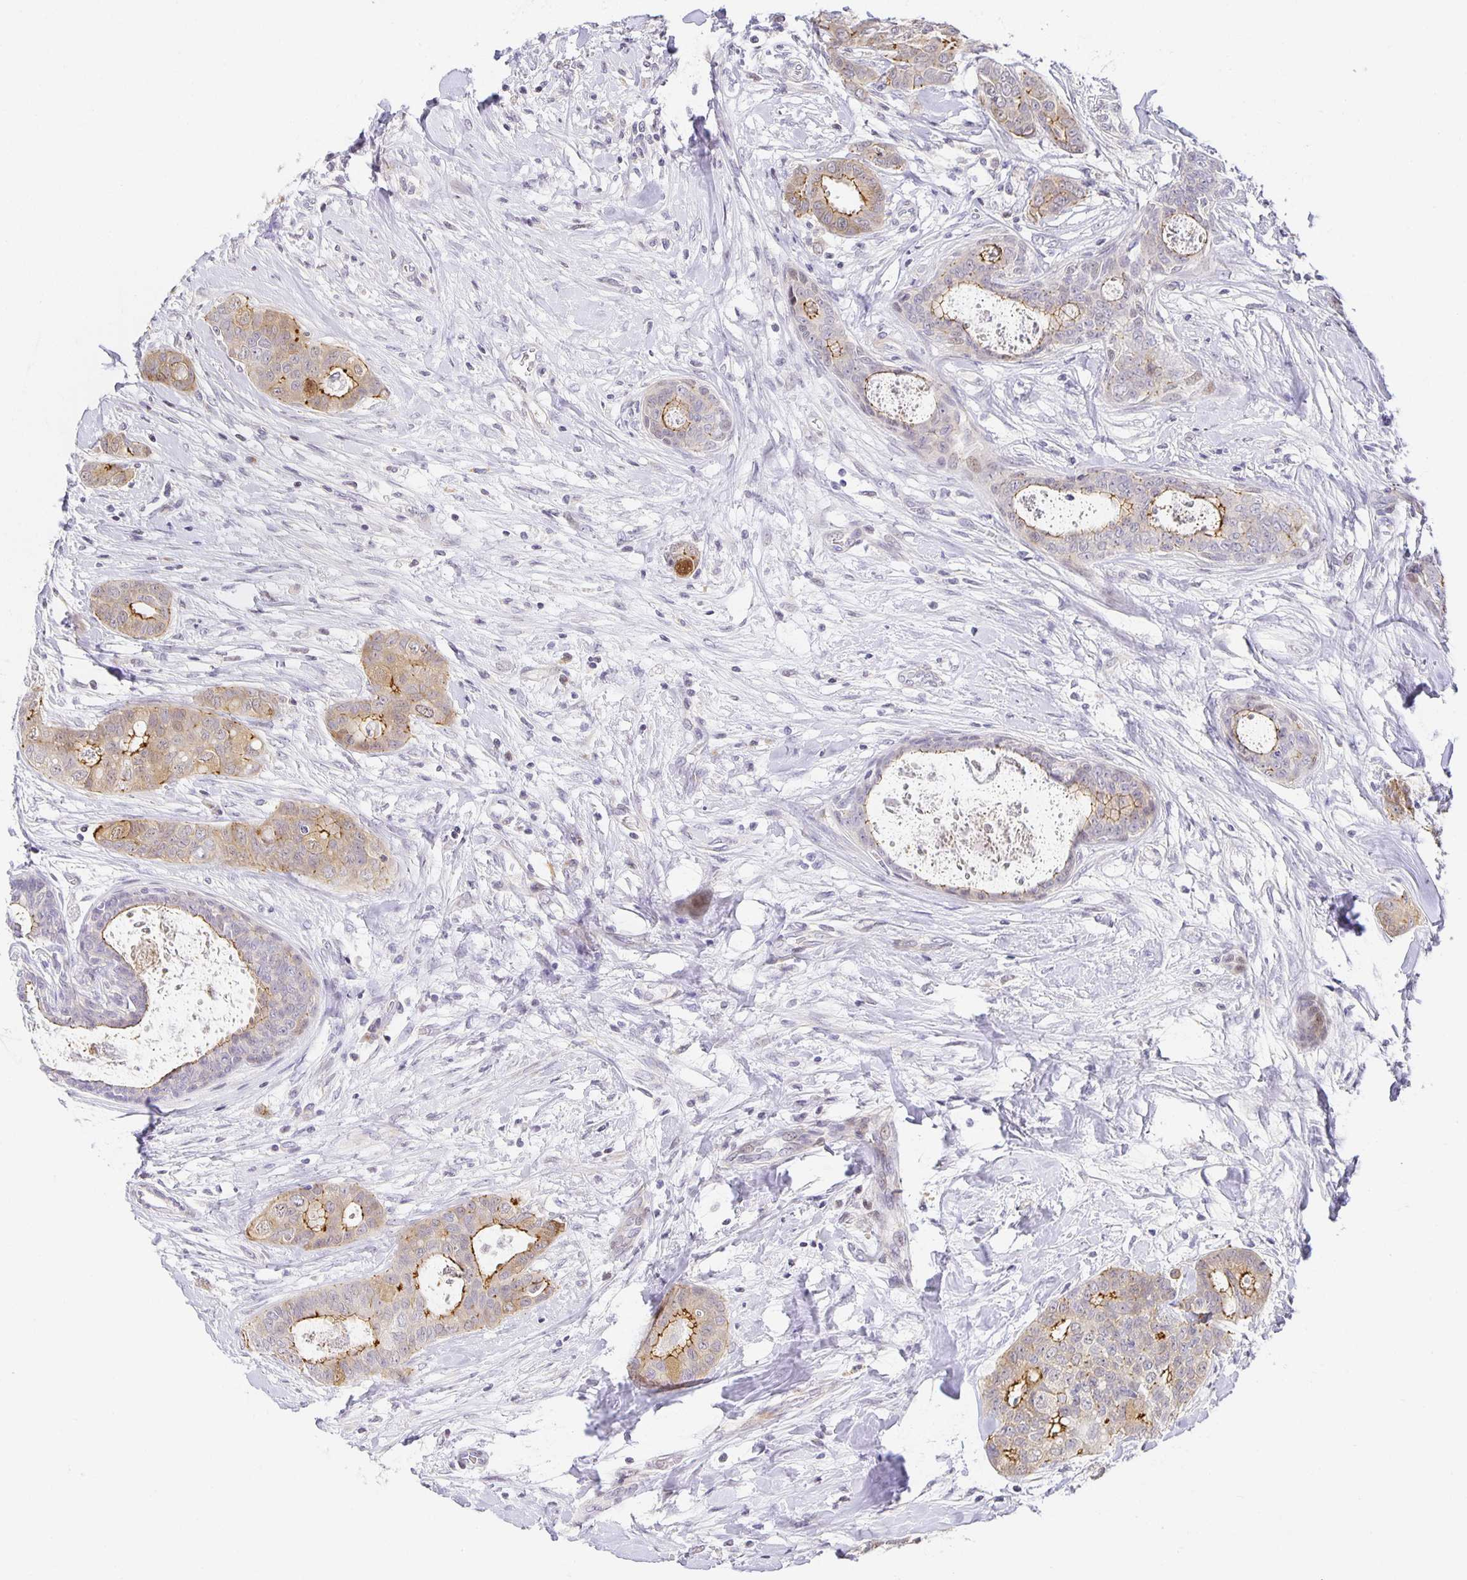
{"staining": {"intensity": "moderate", "quantity": "25%-75%", "location": "cytoplasmic/membranous"}, "tissue": "breast cancer", "cell_type": "Tumor cells", "image_type": "cancer", "snomed": [{"axis": "morphology", "description": "Duct carcinoma"}, {"axis": "topography", "description": "Breast"}], "caption": "Moderate cytoplasmic/membranous staining for a protein is seen in about 25%-75% of tumor cells of infiltrating ductal carcinoma (breast) using IHC.", "gene": "TJP3", "patient": {"sex": "female", "age": 45}}